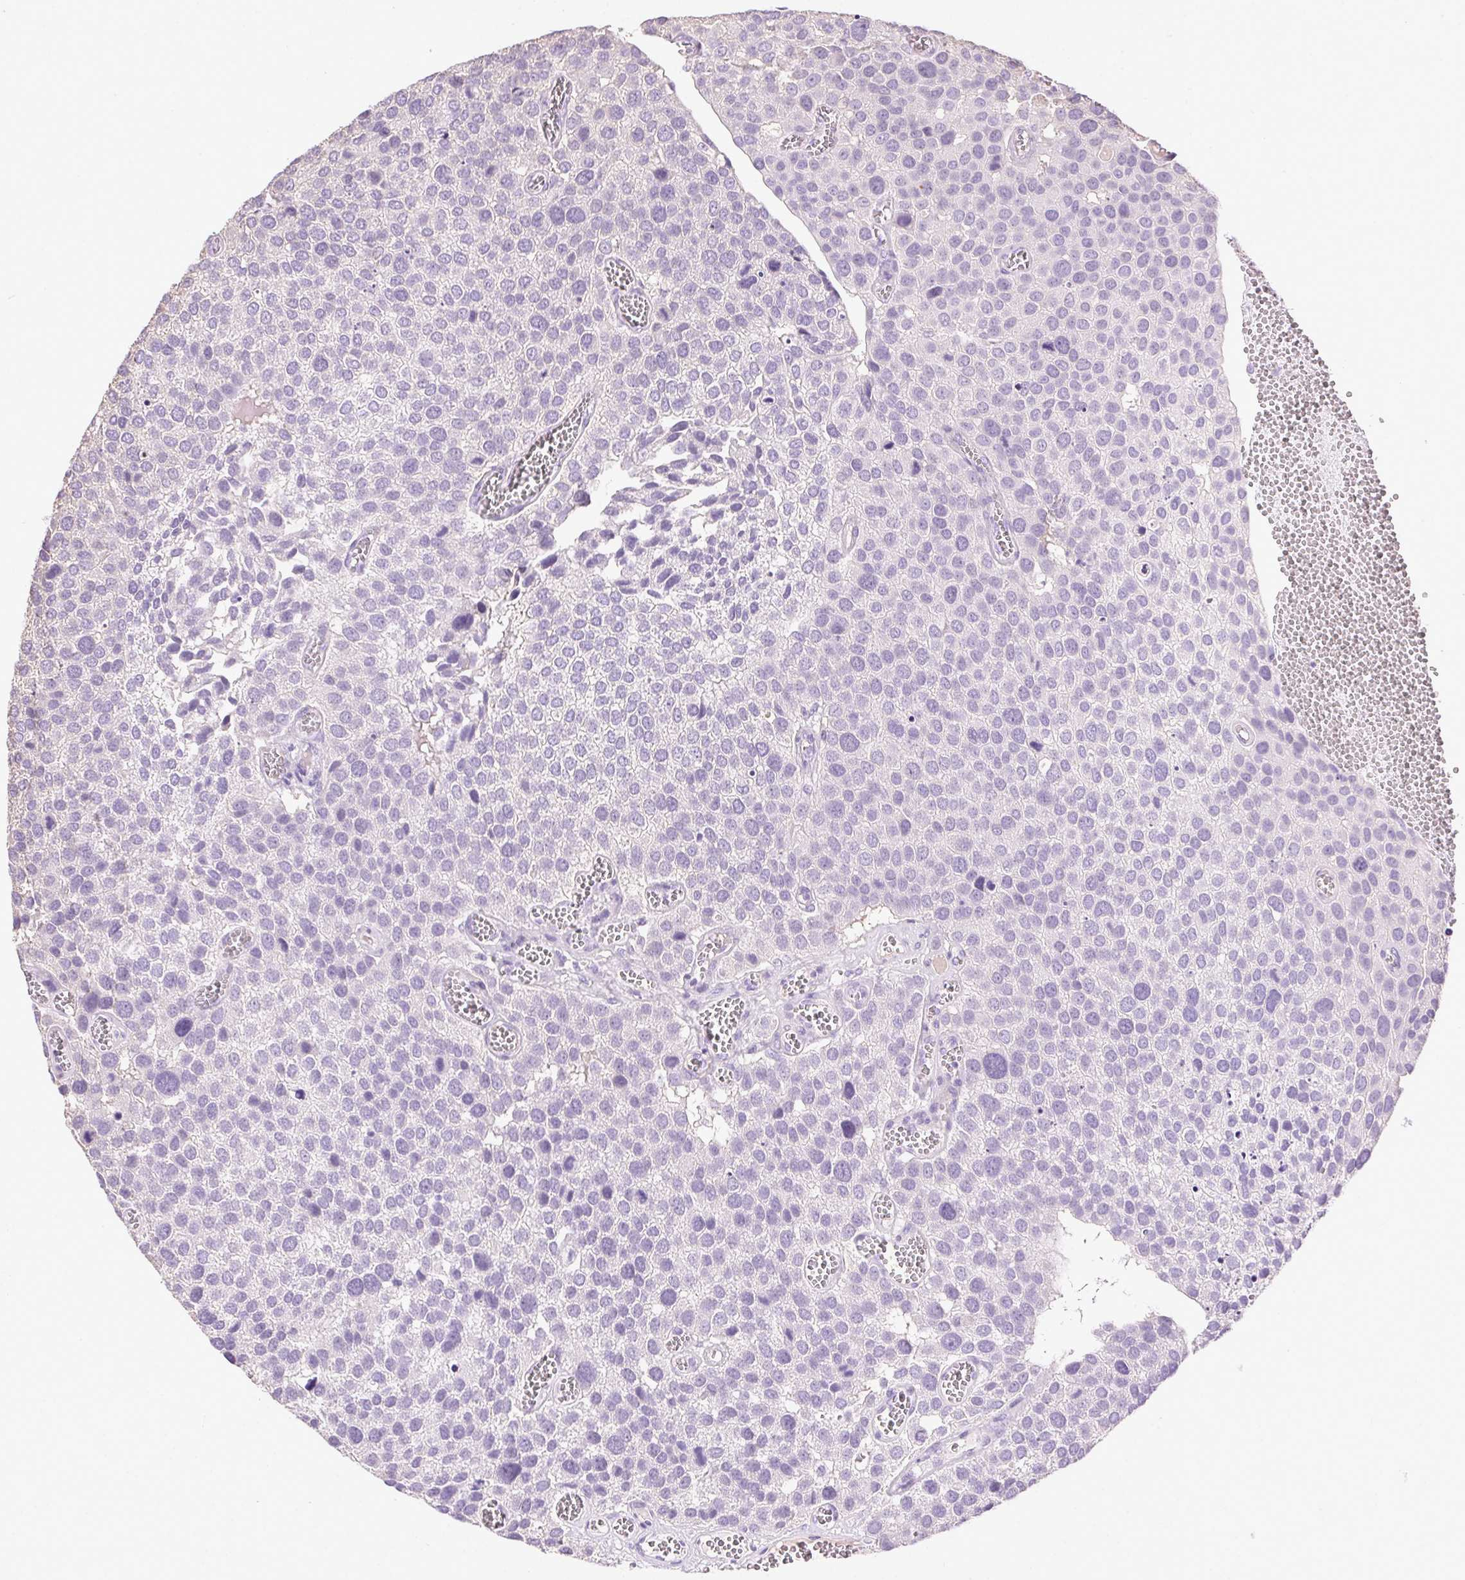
{"staining": {"intensity": "negative", "quantity": "none", "location": "none"}, "tissue": "urothelial cancer", "cell_type": "Tumor cells", "image_type": "cancer", "snomed": [{"axis": "morphology", "description": "Urothelial carcinoma, Low grade"}, {"axis": "topography", "description": "Urinary bladder"}], "caption": "Immunohistochemistry of human urothelial cancer exhibits no positivity in tumor cells.", "gene": "SYCE2", "patient": {"sex": "female", "age": 69}}